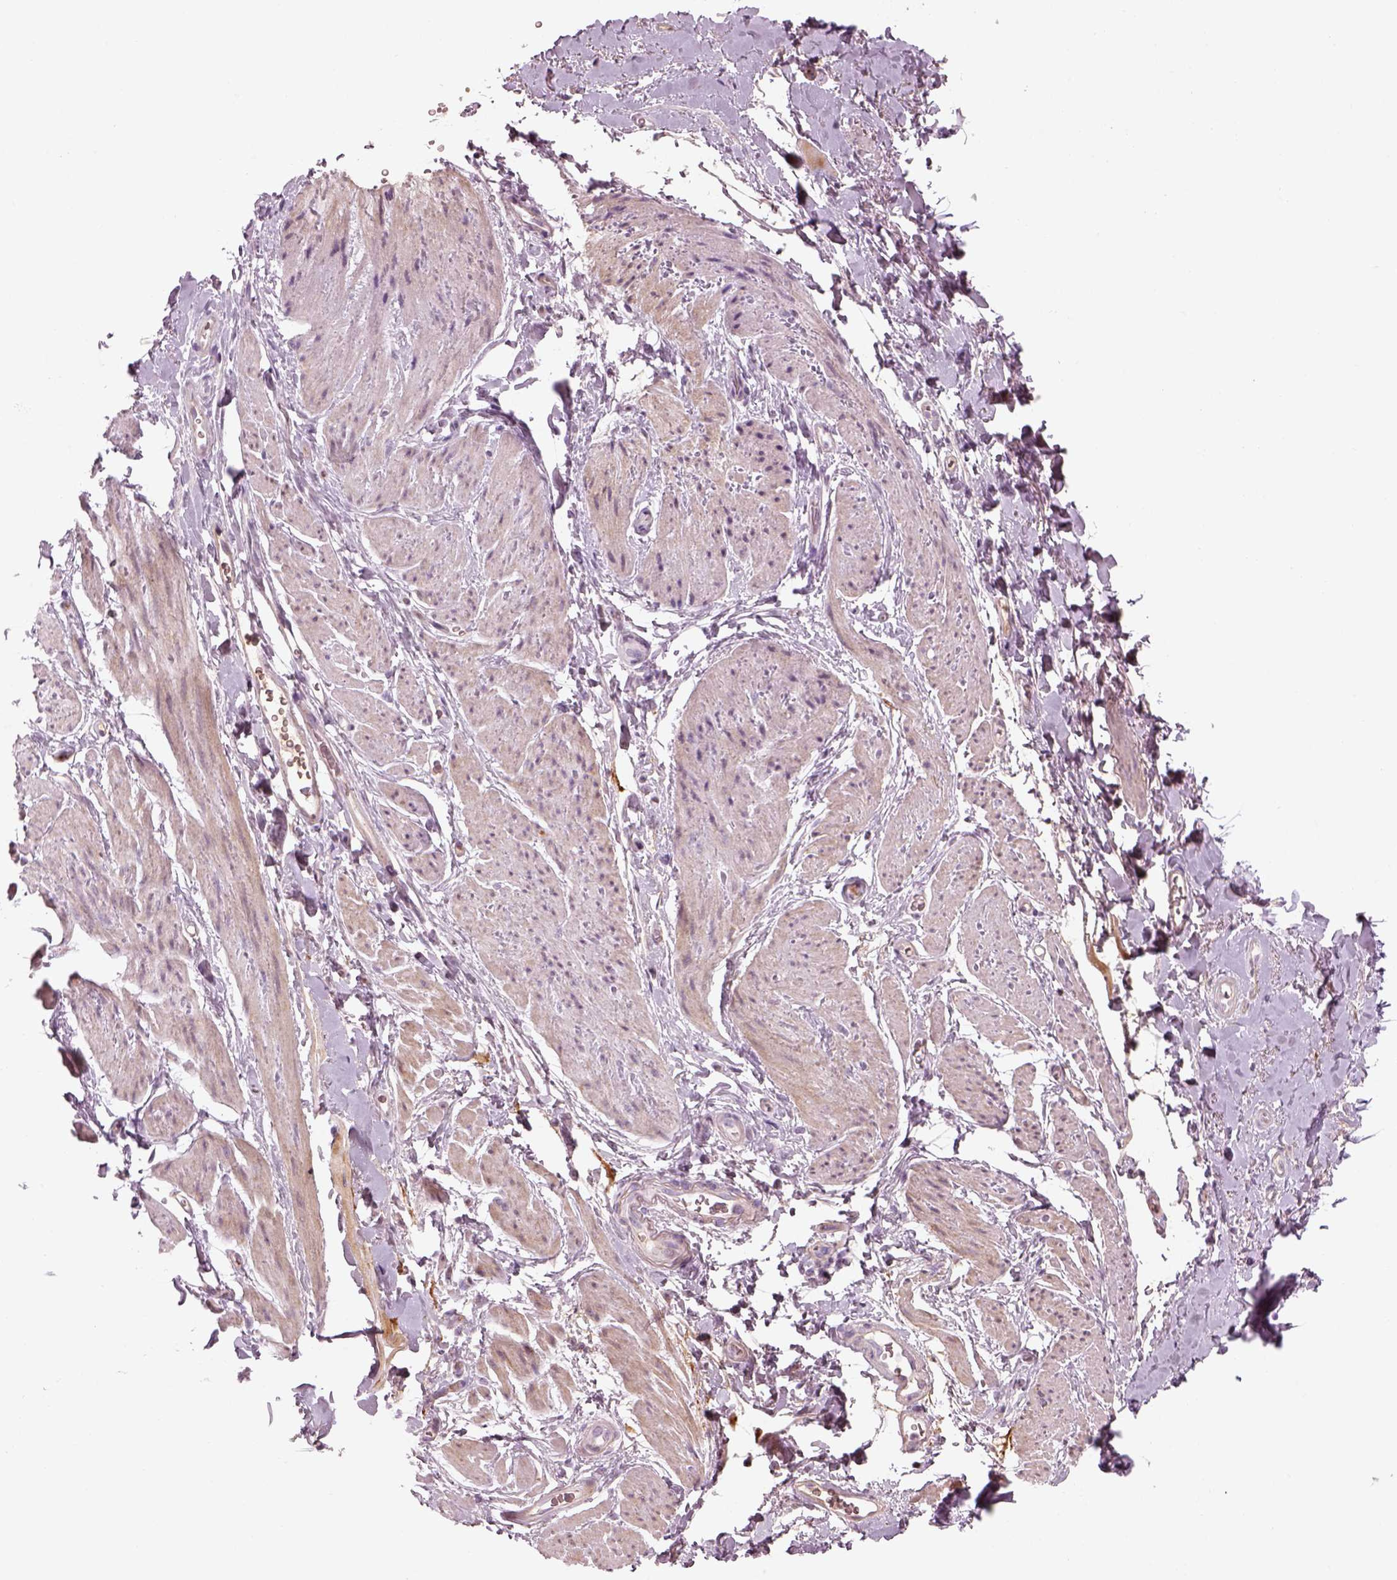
{"staining": {"intensity": "negative", "quantity": "none", "location": "none"}, "tissue": "adipose tissue", "cell_type": "Adipocytes", "image_type": "normal", "snomed": [{"axis": "morphology", "description": "Normal tissue, NOS"}, {"axis": "topography", "description": "Anal"}, {"axis": "topography", "description": "Peripheral nerve tissue"}], "caption": "This is a photomicrograph of immunohistochemistry (IHC) staining of benign adipose tissue, which shows no expression in adipocytes. (DAB (3,3'-diaminobenzidine) IHC, high magnification).", "gene": "PABPC1L2A", "patient": {"sex": "male", "age": 53}}